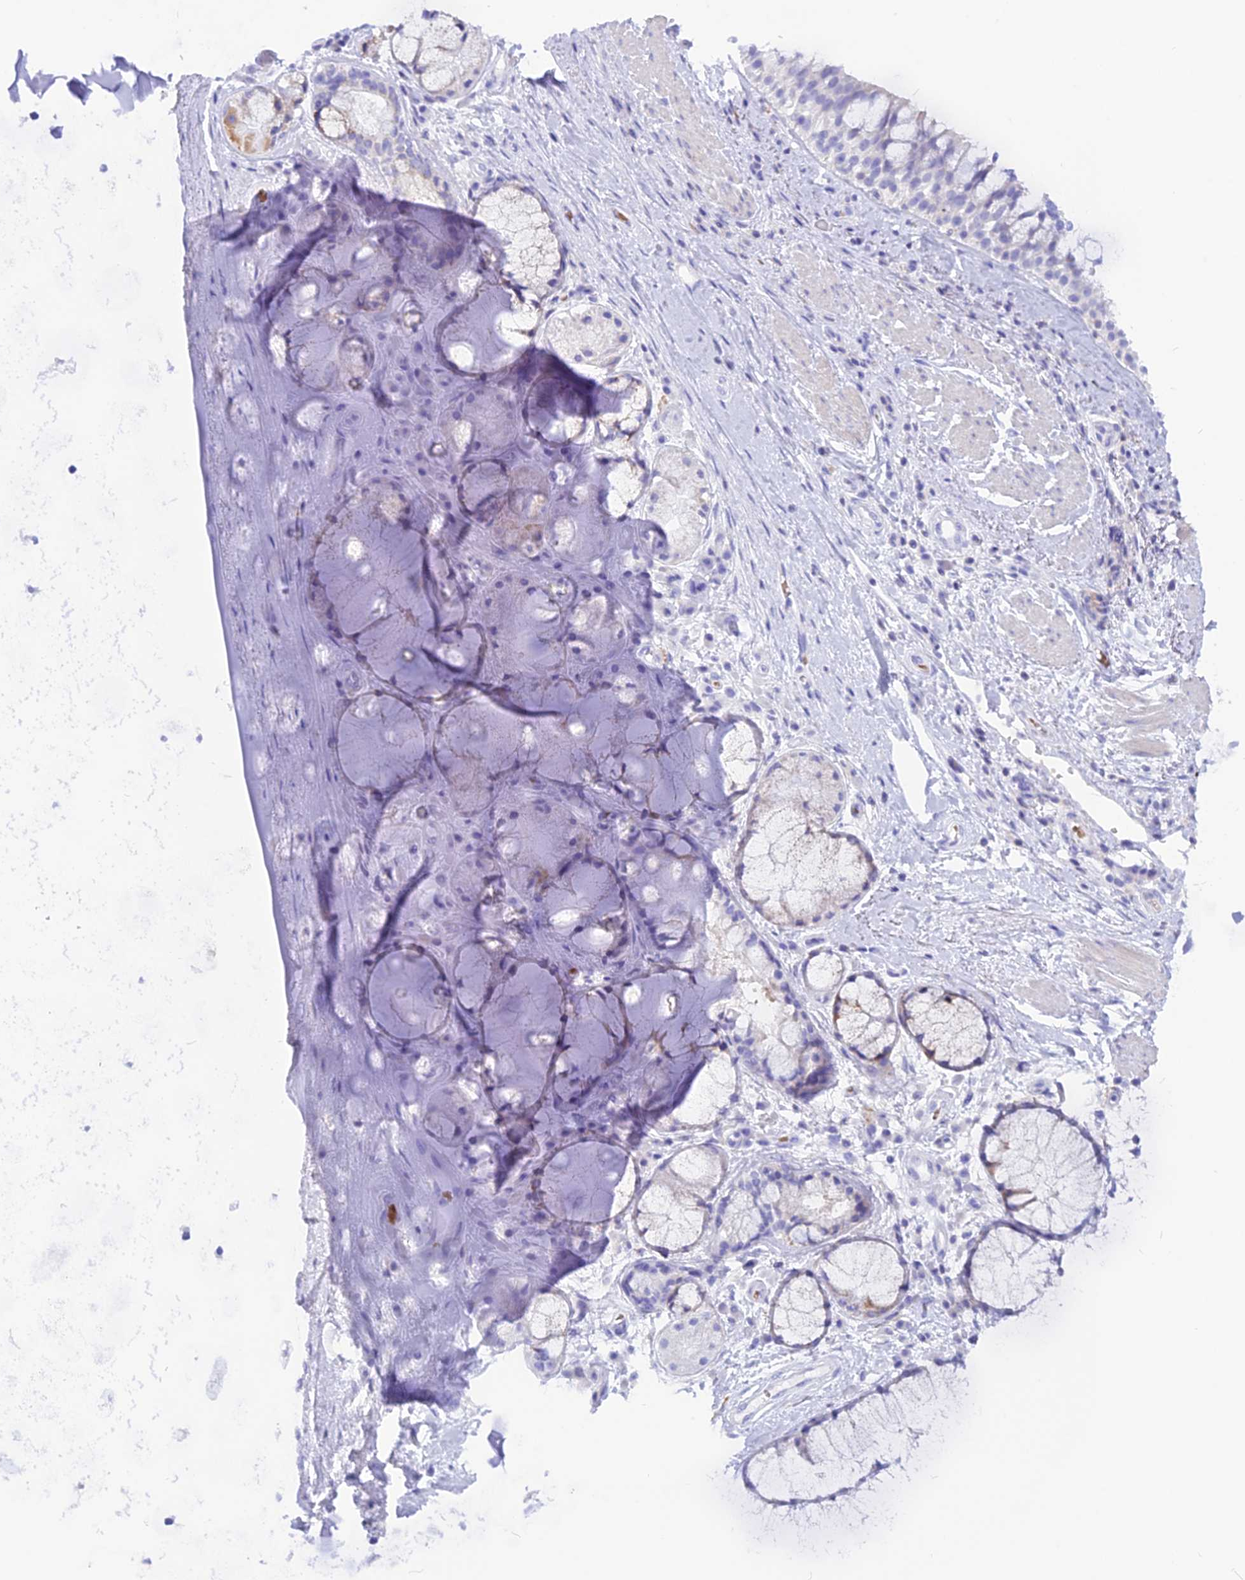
{"staining": {"intensity": "negative", "quantity": "none", "location": "none"}, "tissue": "adipose tissue", "cell_type": "Adipocytes", "image_type": "normal", "snomed": [{"axis": "morphology", "description": "Normal tissue, NOS"}, {"axis": "morphology", "description": "Squamous cell carcinoma, NOS"}, {"axis": "topography", "description": "Bronchus"}, {"axis": "topography", "description": "Lung"}], "caption": "This is a histopathology image of immunohistochemistry (IHC) staining of normal adipose tissue, which shows no positivity in adipocytes.", "gene": "GLYATL1B", "patient": {"sex": "male", "age": 64}}